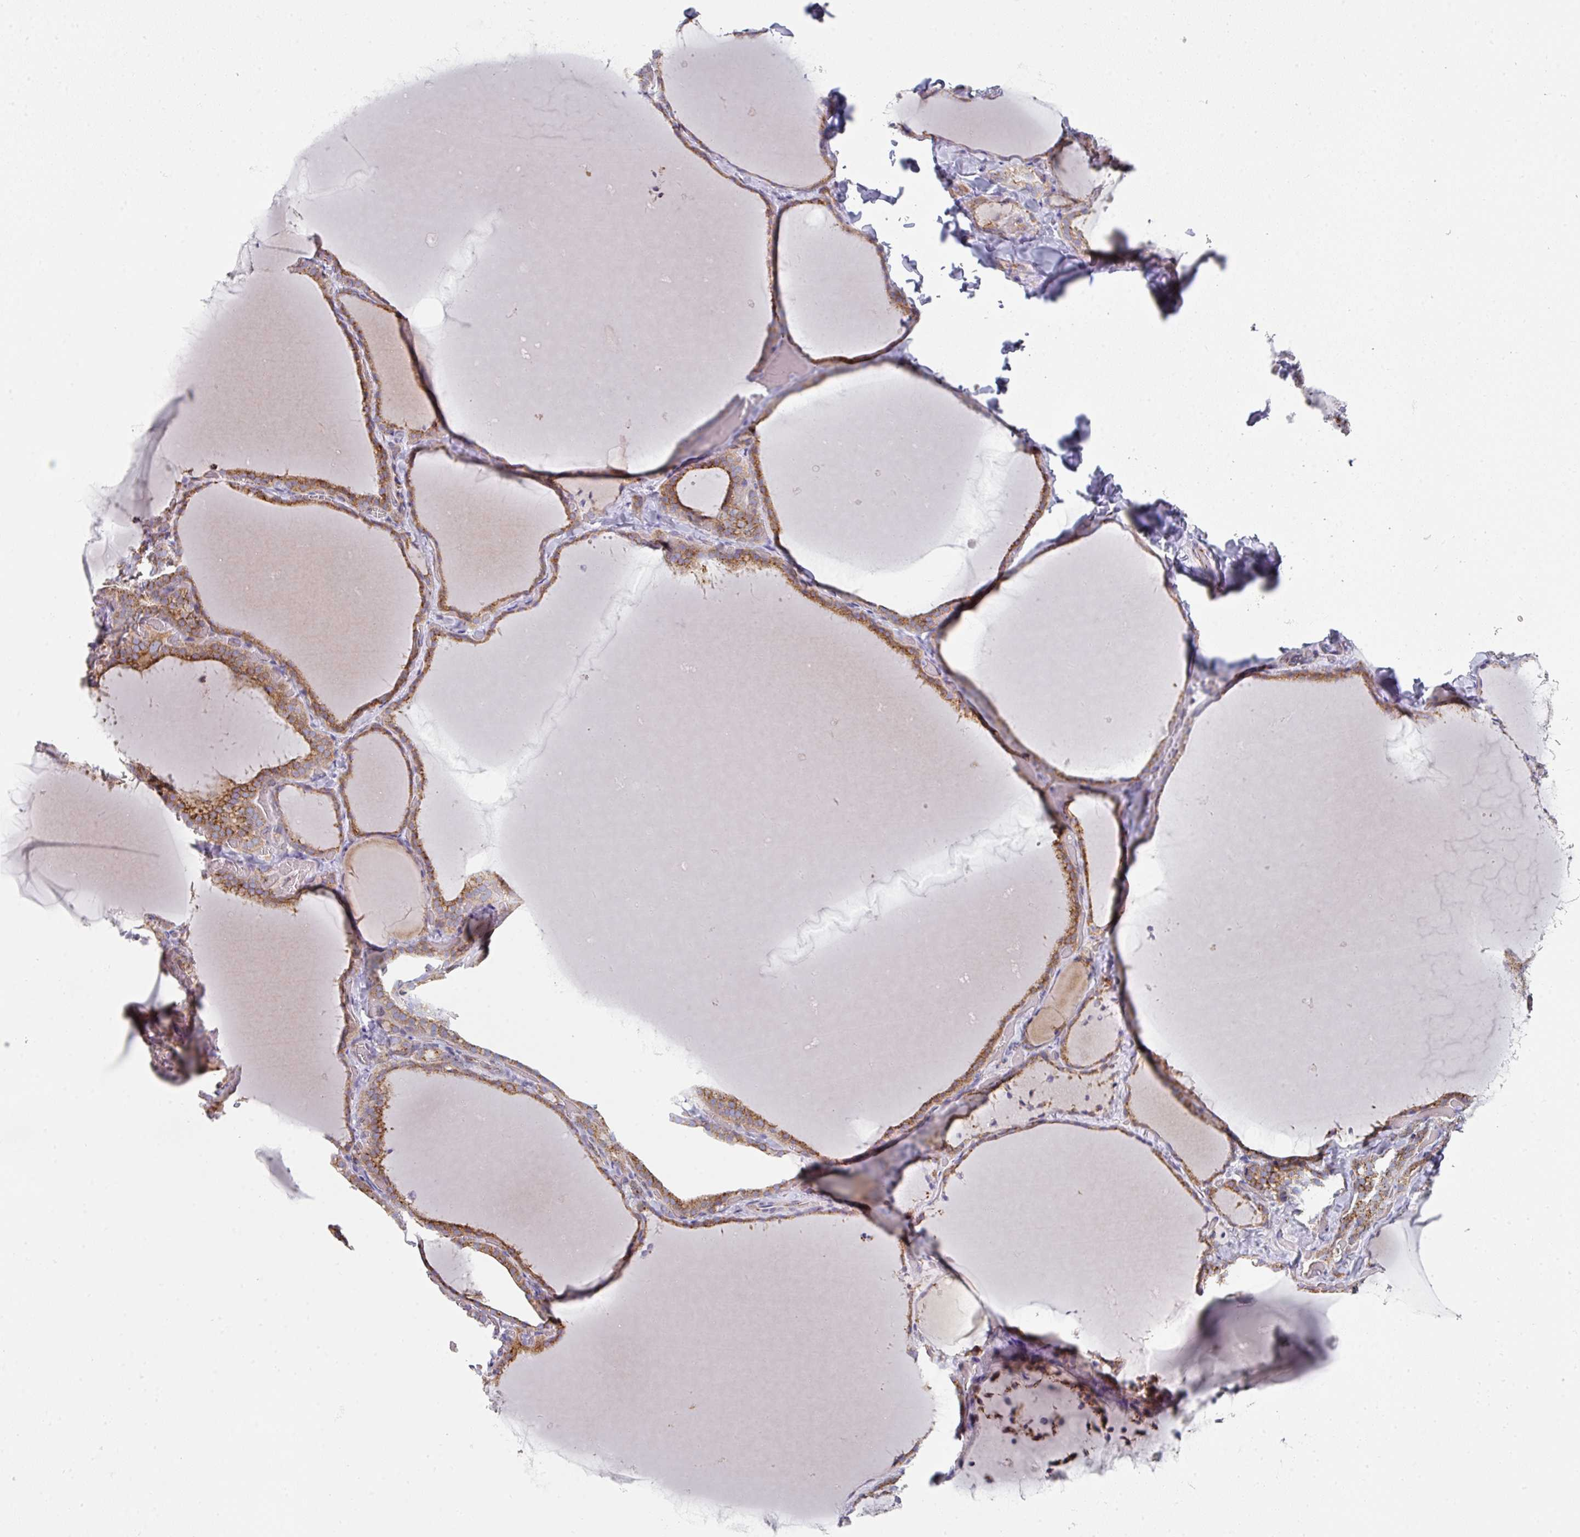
{"staining": {"intensity": "strong", "quantity": ">75%", "location": "cytoplasmic/membranous"}, "tissue": "thyroid gland", "cell_type": "Glandular cells", "image_type": "normal", "snomed": [{"axis": "morphology", "description": "Normal tissue, NOS"}, {"axis": "topography", "description": "Thyroid gland"}], "caption": "Immunohistochemical staining of benign thyroid gland shows >75% levels of strong cytoplasmic/membranous protein positivity in about >75% of glandular cells.", "gene": "CCDC85B", "patient": {"sex": "female", "age": 22}}